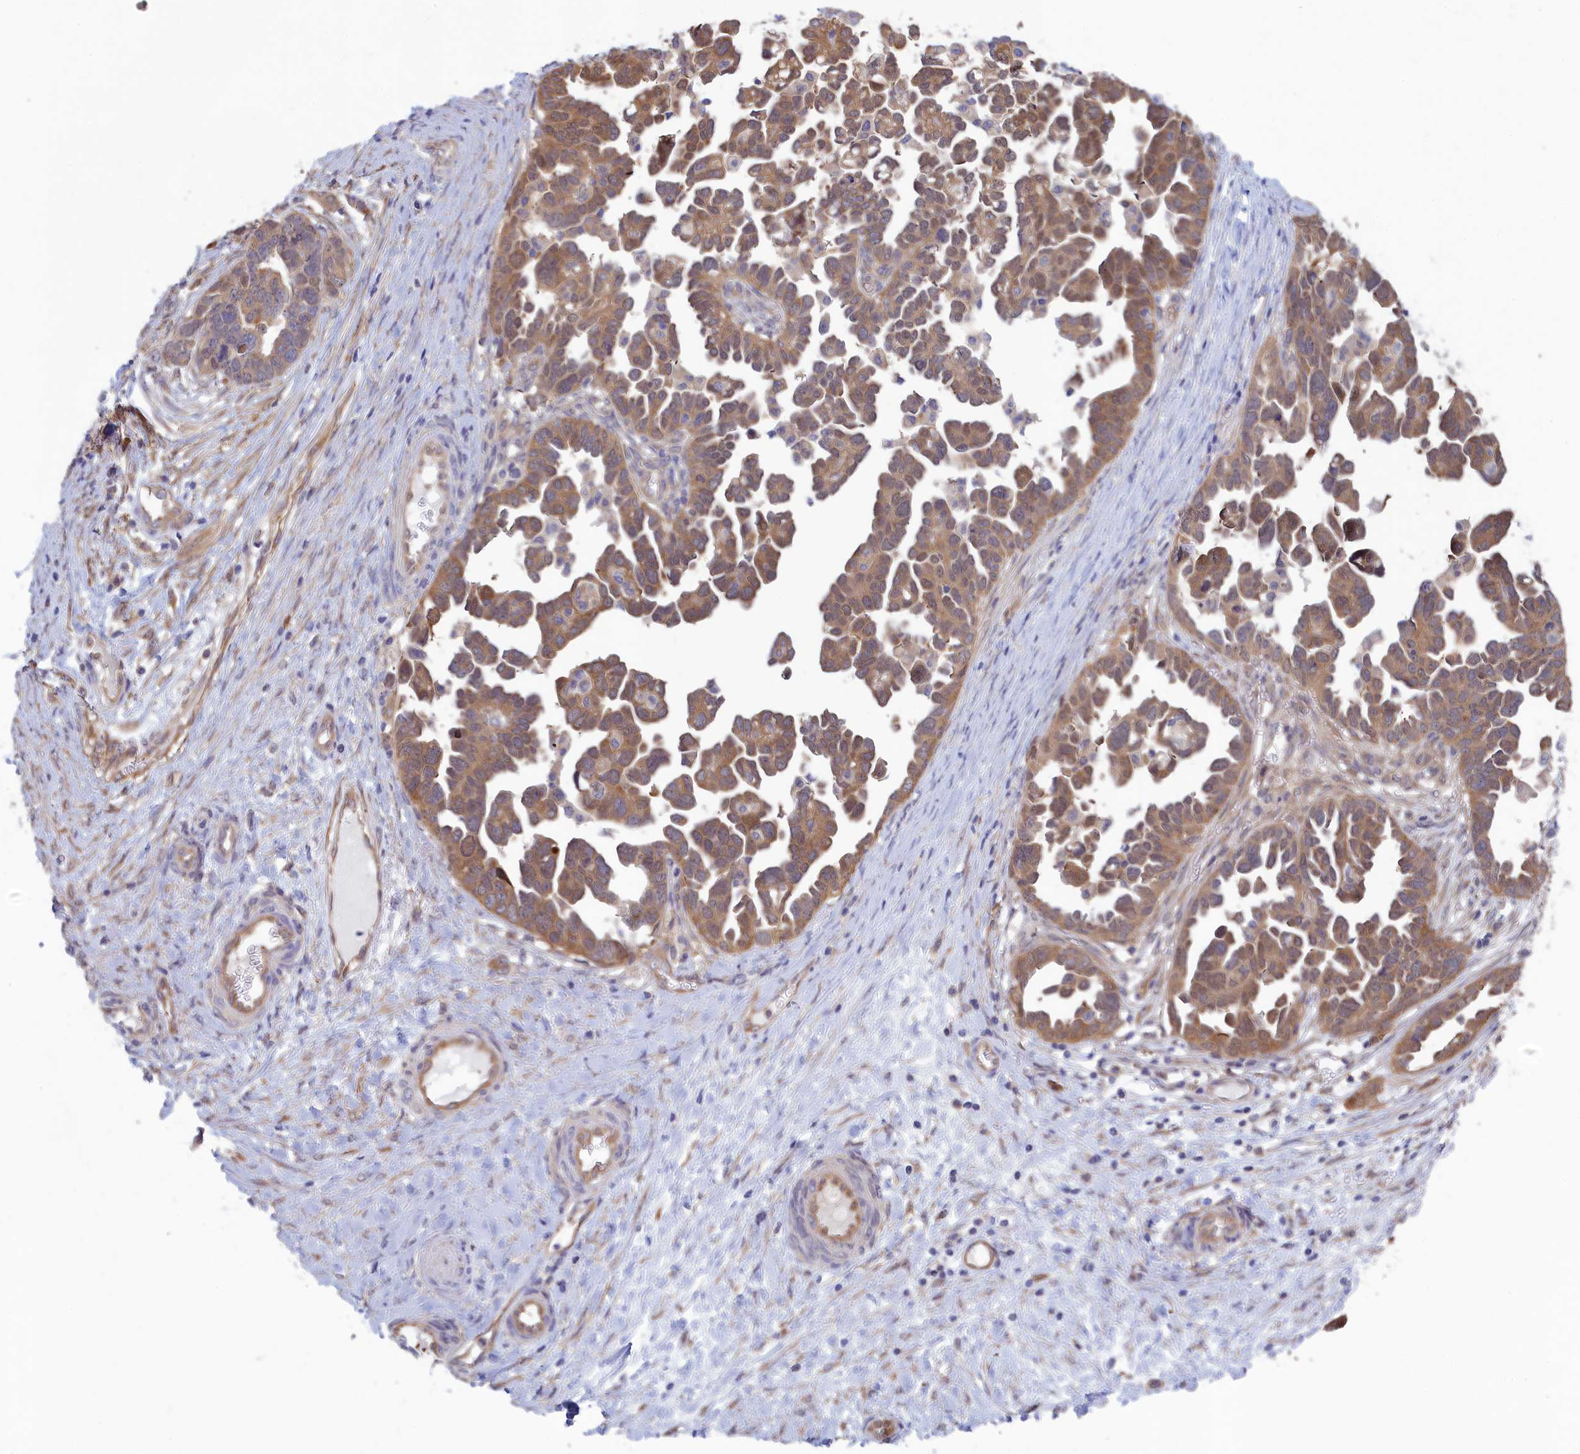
{"staining": {"intensity": "moderate", "quantity": ">75%", "location": "cytoplasmic/membranous"}, "tissue": "ovarian cancer", "cell_type": "Tumor cells", "image_type": "cancer", "snomed": [{"axis": "morphology", "description": "Cystadenocarcinoma, serous, NOS"}, {"axis": "topography", "description": "Ovary"}], "caption": "An IHC histopathology image of neoplastic tissue is shown. Protein staining in brown shows moderate cytoplasmic/membranous positivity in ovarian cancer within tumor cells. Immunohistochemistry stains the protein in brown and the nuclei are stained blue.", "gene": "SYNDIG1L", "patient": {"sex": "female", "age": 54}}